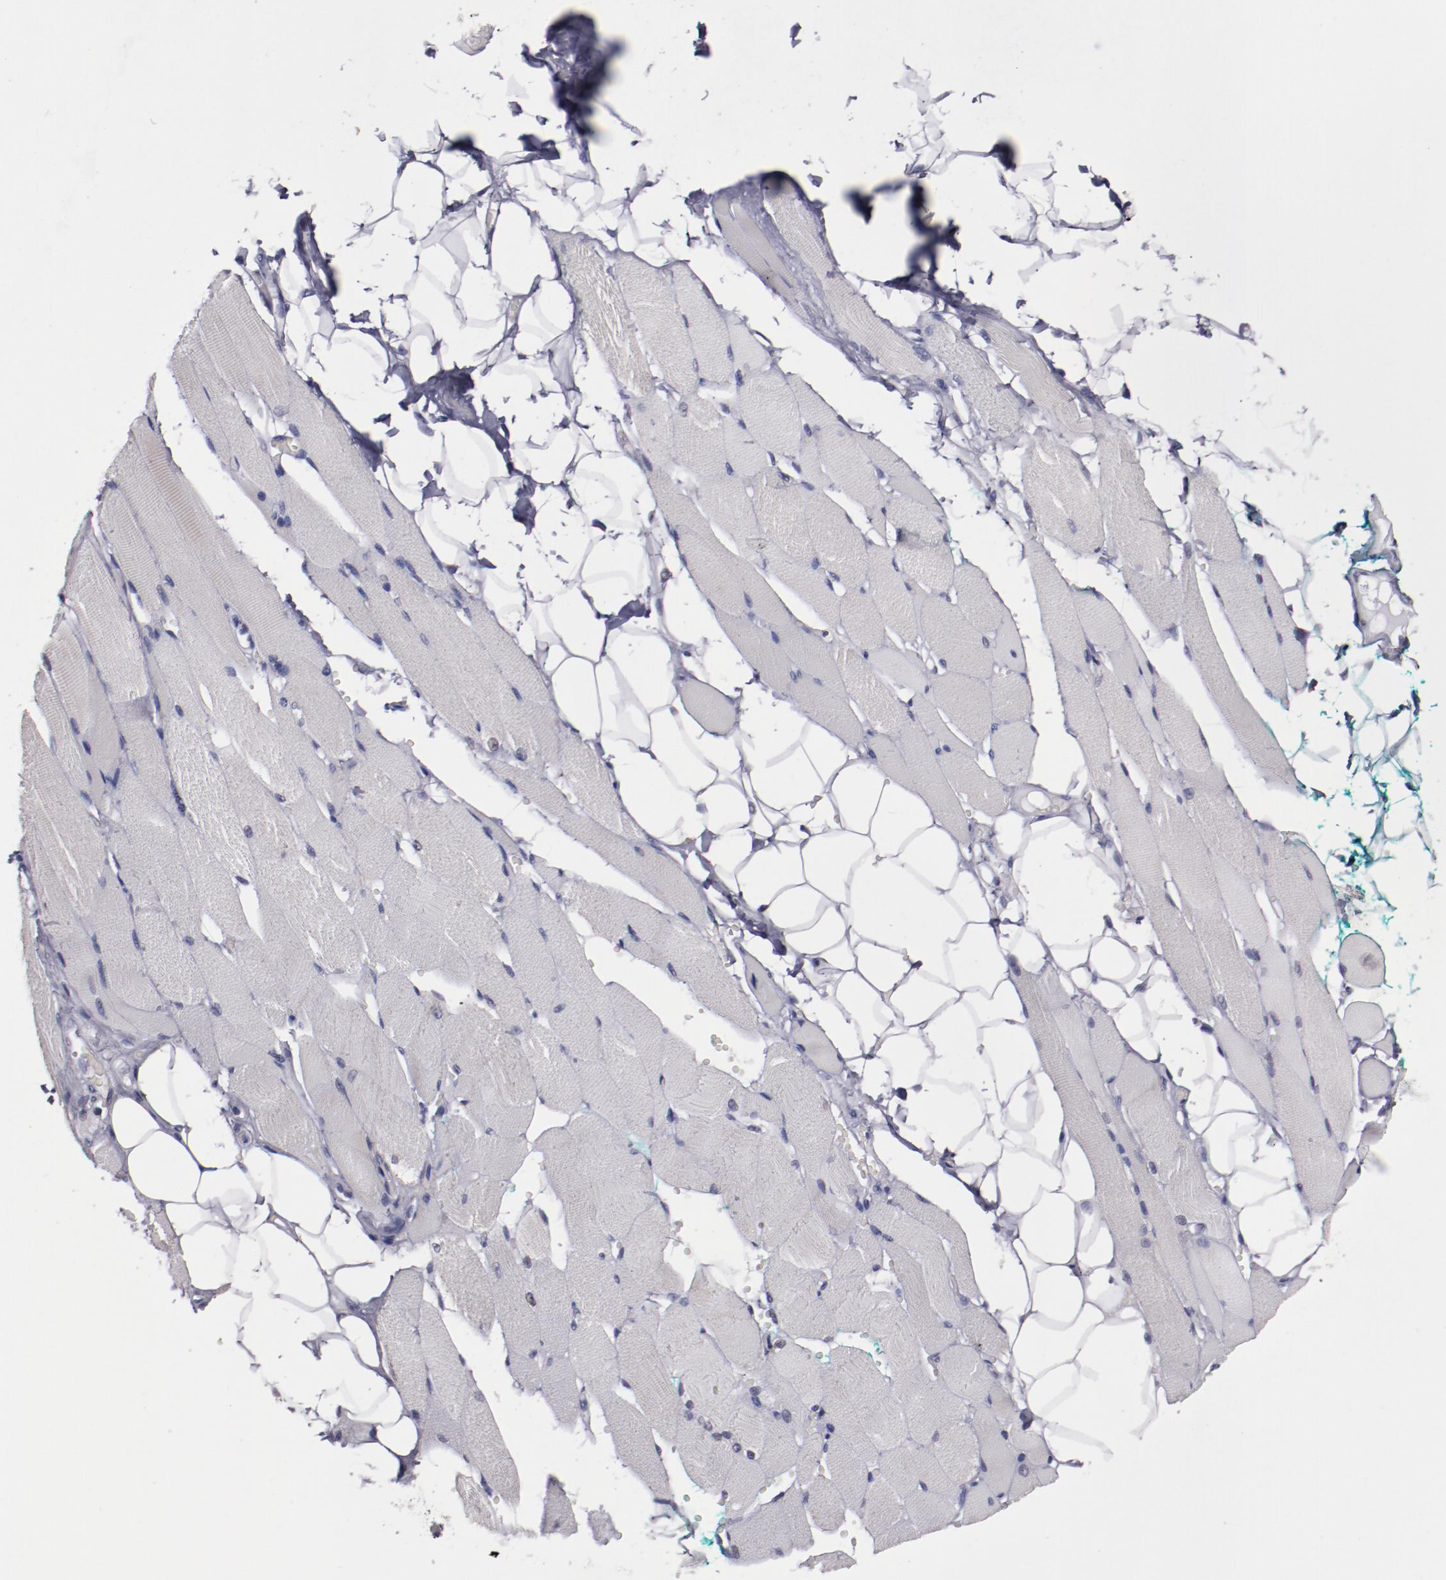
{"staining": {"intensity": "negative", "quantity": "none", "location": "none"}, "tissue": "skeletal muscle", "cell_type": "Myocytes", "image_type": "normal", "snomed": [{"axis": "morphology", "description": "Normal tissue, NOS"}, {"axis": "topography", "description": "Skeletal muscle"}, {"axis": "topography", "description": "Peripheral nerve tissue"}], "caption": "A micrograph of skeletal muscle stained for a protein demonstrates no brown staining in myocytes. (DAB (3,3'-diaminobenzidine) immunohistochemistry (IHC), high magnification).", "gene": "IRF4", "patient": {"sex": "female", "age": 84}}